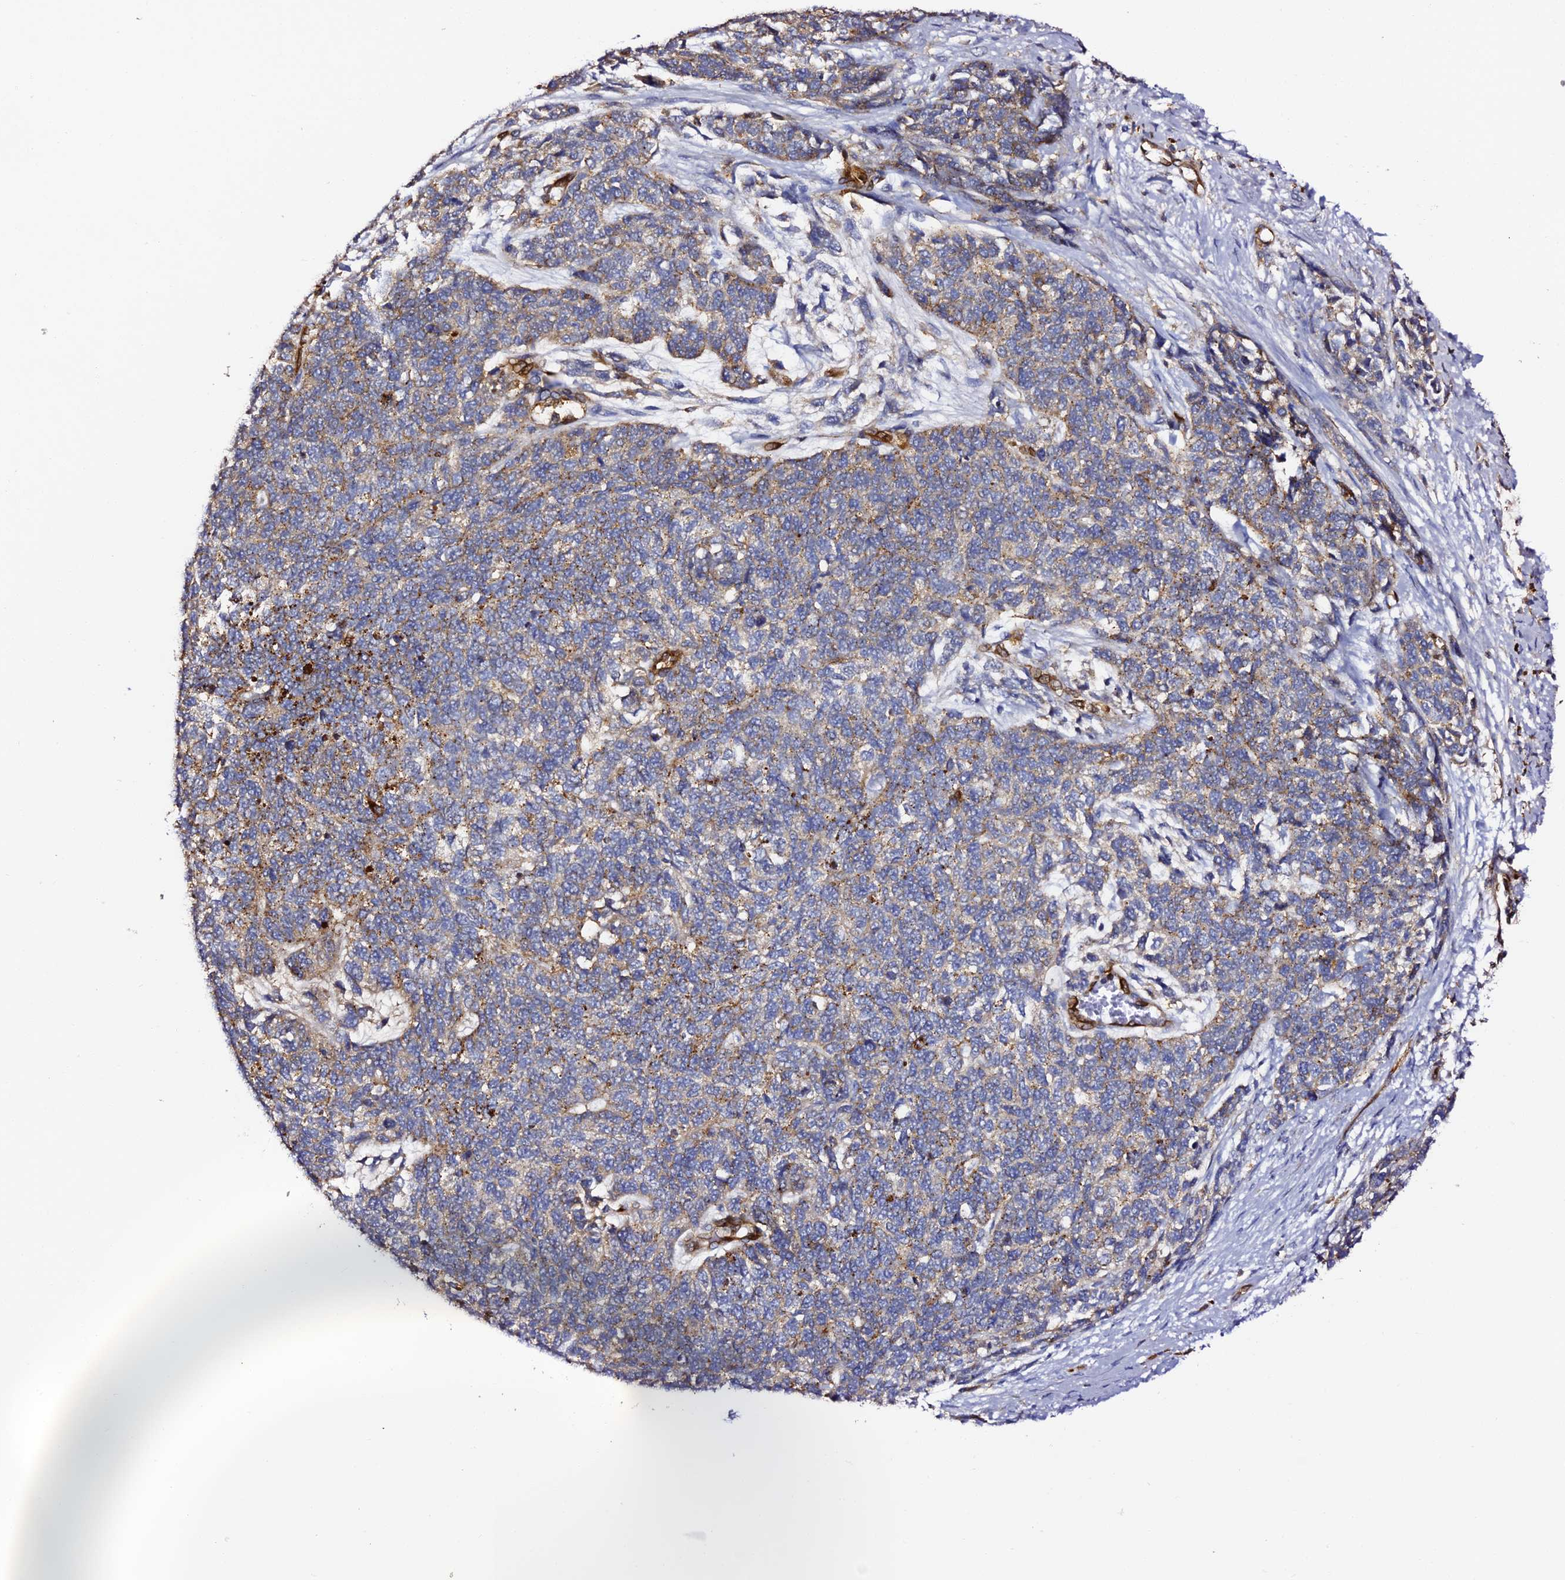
{"staining": {"intensity": "moderate", "quantity": "25%-75%", "location": "cytoplasmic/membranous"}, "tissue": "cervical cancer", "cell_type": "Tumor cells", "image_type": "cancer", "snomed": [{"axis": "morphology", "description": "Squamous cell carcinoma, NOS"}, {"axis": "topography", "description": "Cervix"}], "caption": "Cervical cancer (squamous cell carcinoma) stained with DAB (3,3'-diaminobenzidine) immunohistochemistry (IHC) exhibits medium levels of moderate cytoplasmic/membranous positivity in about 25%-75% of tumor cells. Using DAB (3,3'-diaminobenzidine) (brown) and hematoxylin (blue) stains, captured at high magnification using brightfield microscopy.", "gene": "TRPV2", "patient": {"sex": "female", "age": 63}}